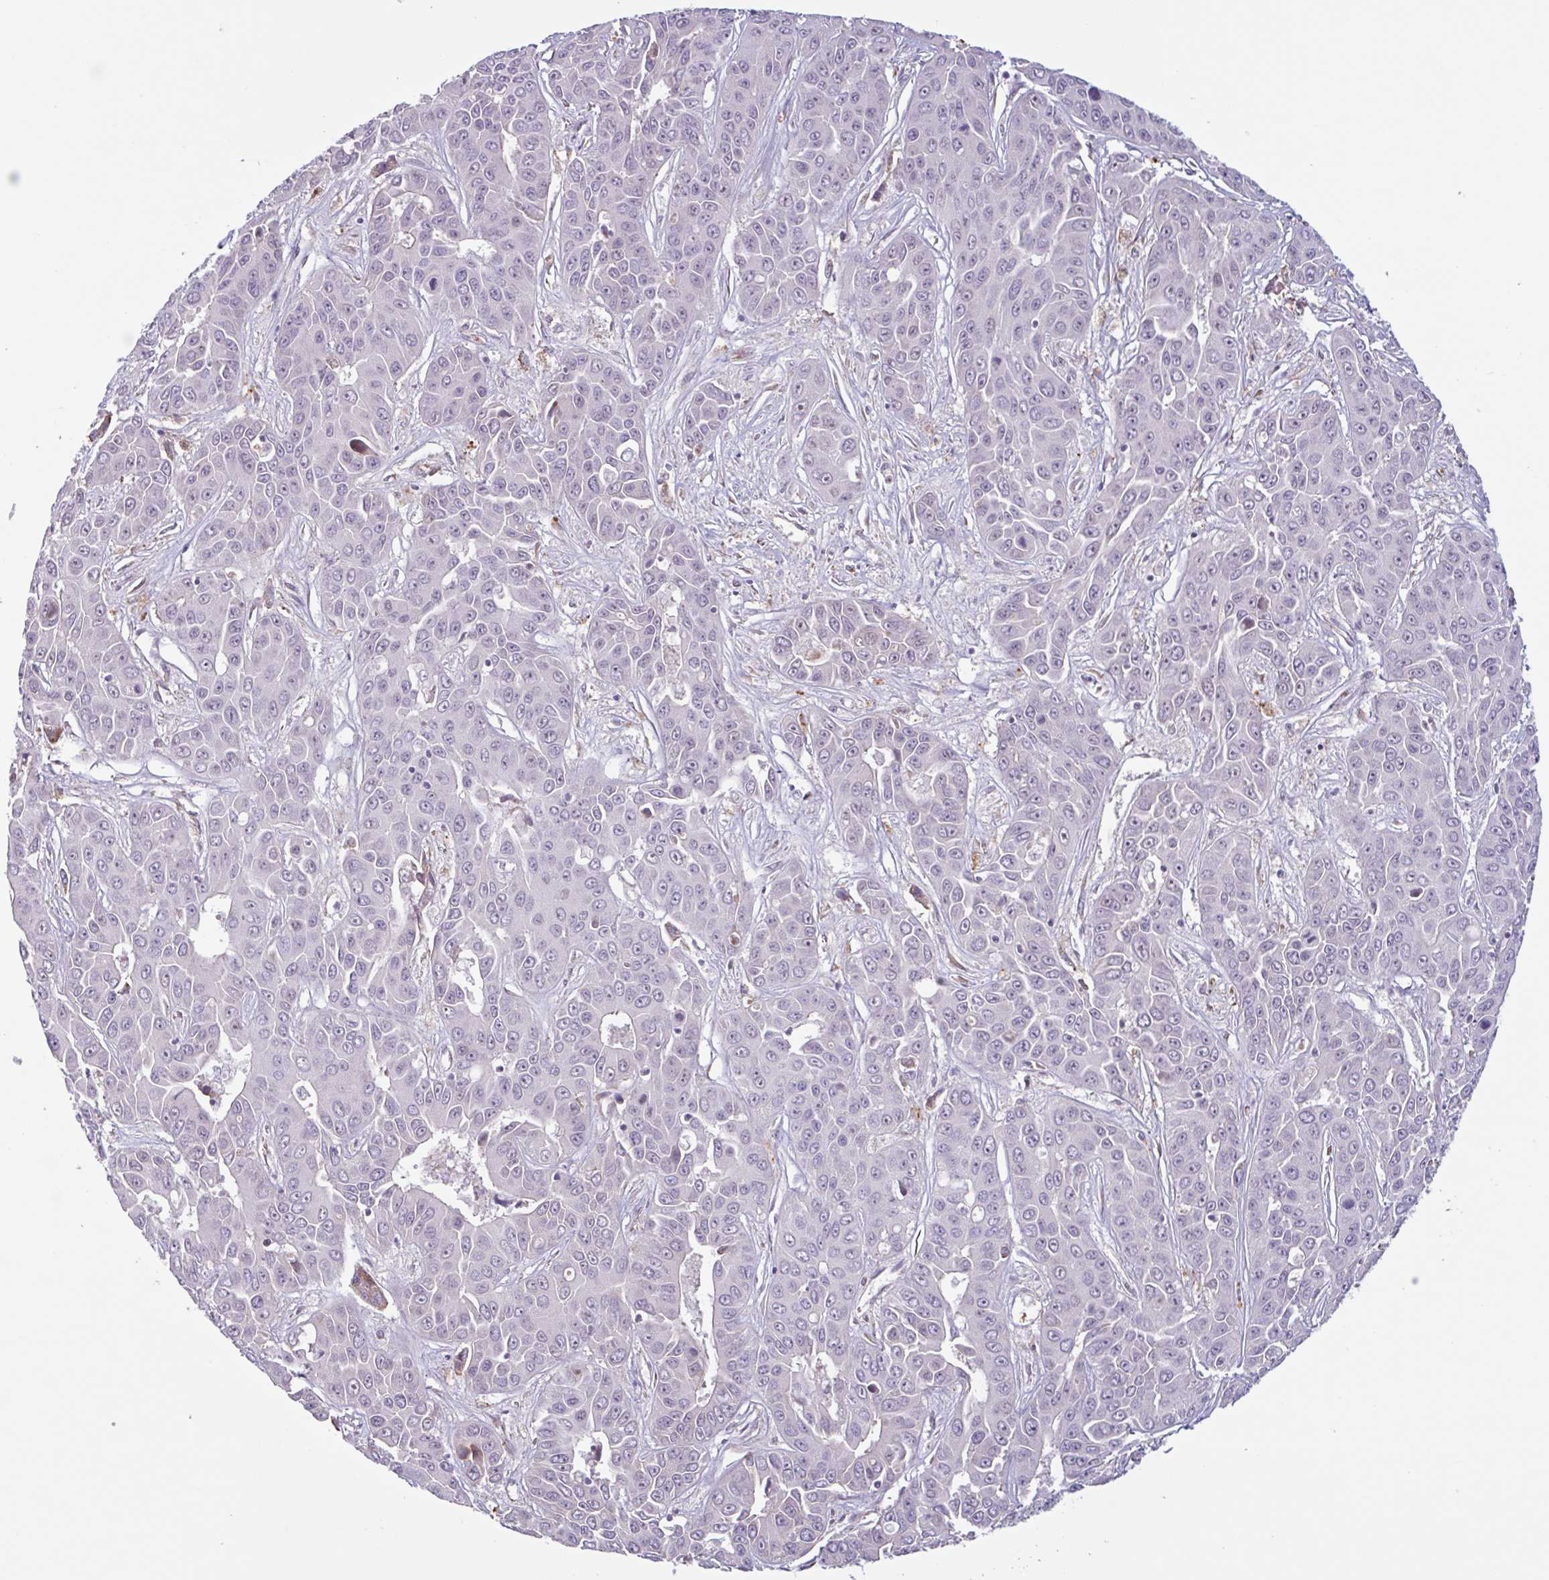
{"staining": {"intensity": "negative", "quantity": "none", "location": "none"}, "tissue": "liver cancer", "cell_type": "Tumor cells", "image_type": "cancer", "snomed": [{"axis": "morphology", "description": "Cholangiocarcinoma"}, {"axis": "topography", "description": "Liver"}], "caption": "This is a histopathology image of immunohistochemistry staining of liver cancer, which shows no positivity in tumor cells.", "gene": "TAF1D", "patient": {"sex": "female", "age": 52}}